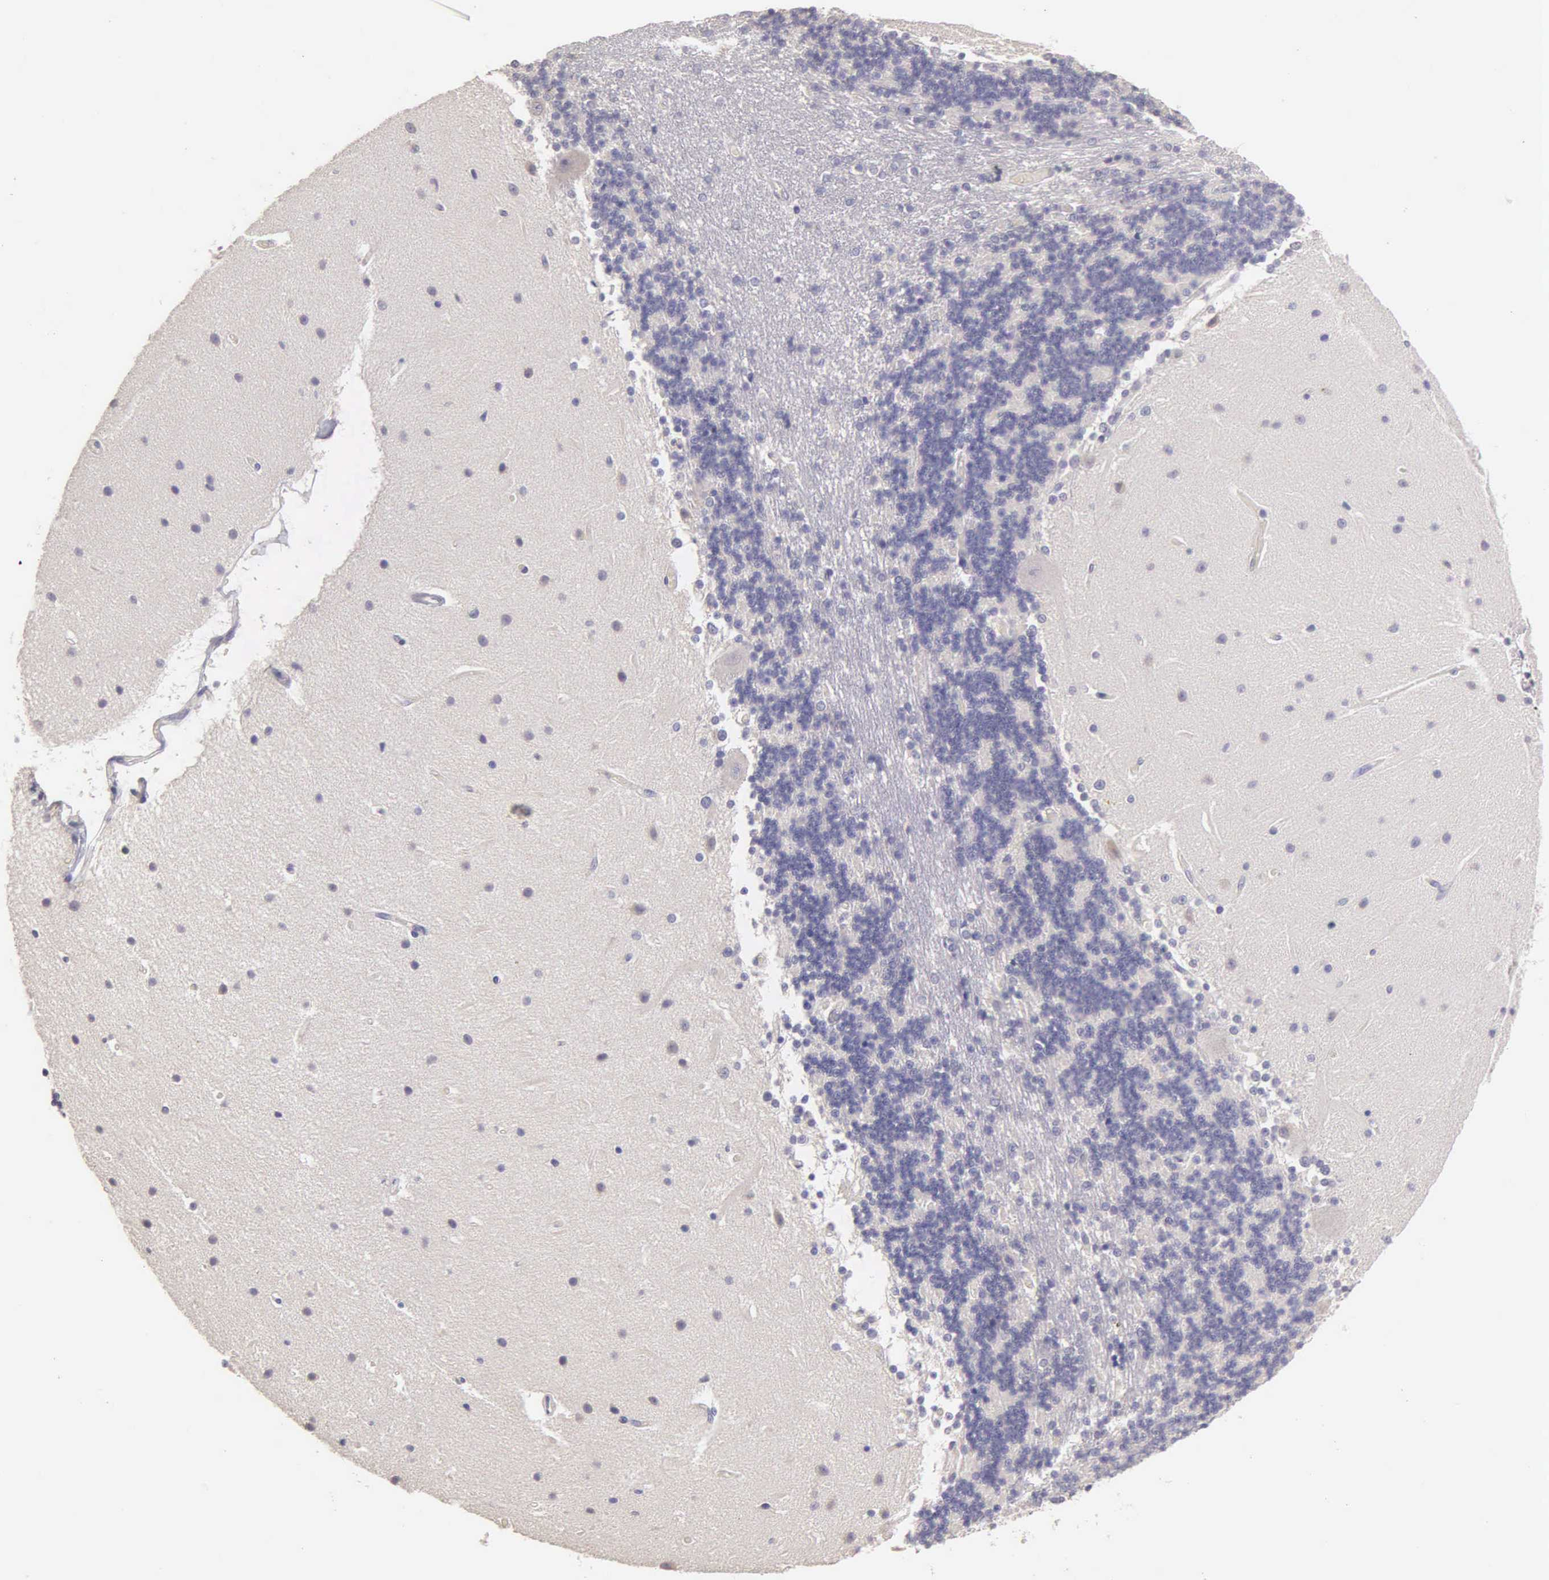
{"staining": {"intensity": "negative", "quantity": "none", "location": "none"}, "tissue": "cerebellum", "cell_type": "Cells in granular layer", "image_type": "normal", "snomed": [{"axis": "morphology", "description": "Normal tissue, NOS"}, {"axis": "topography", "description": "Cerebellum"}], "caption": "An immunohistochemistry image of normal cerebellum is shown. There is no staining in cells in granular layer of cerebellum.", "gene": "ESR1", "patient": {"sex": "female", "age": 54}}